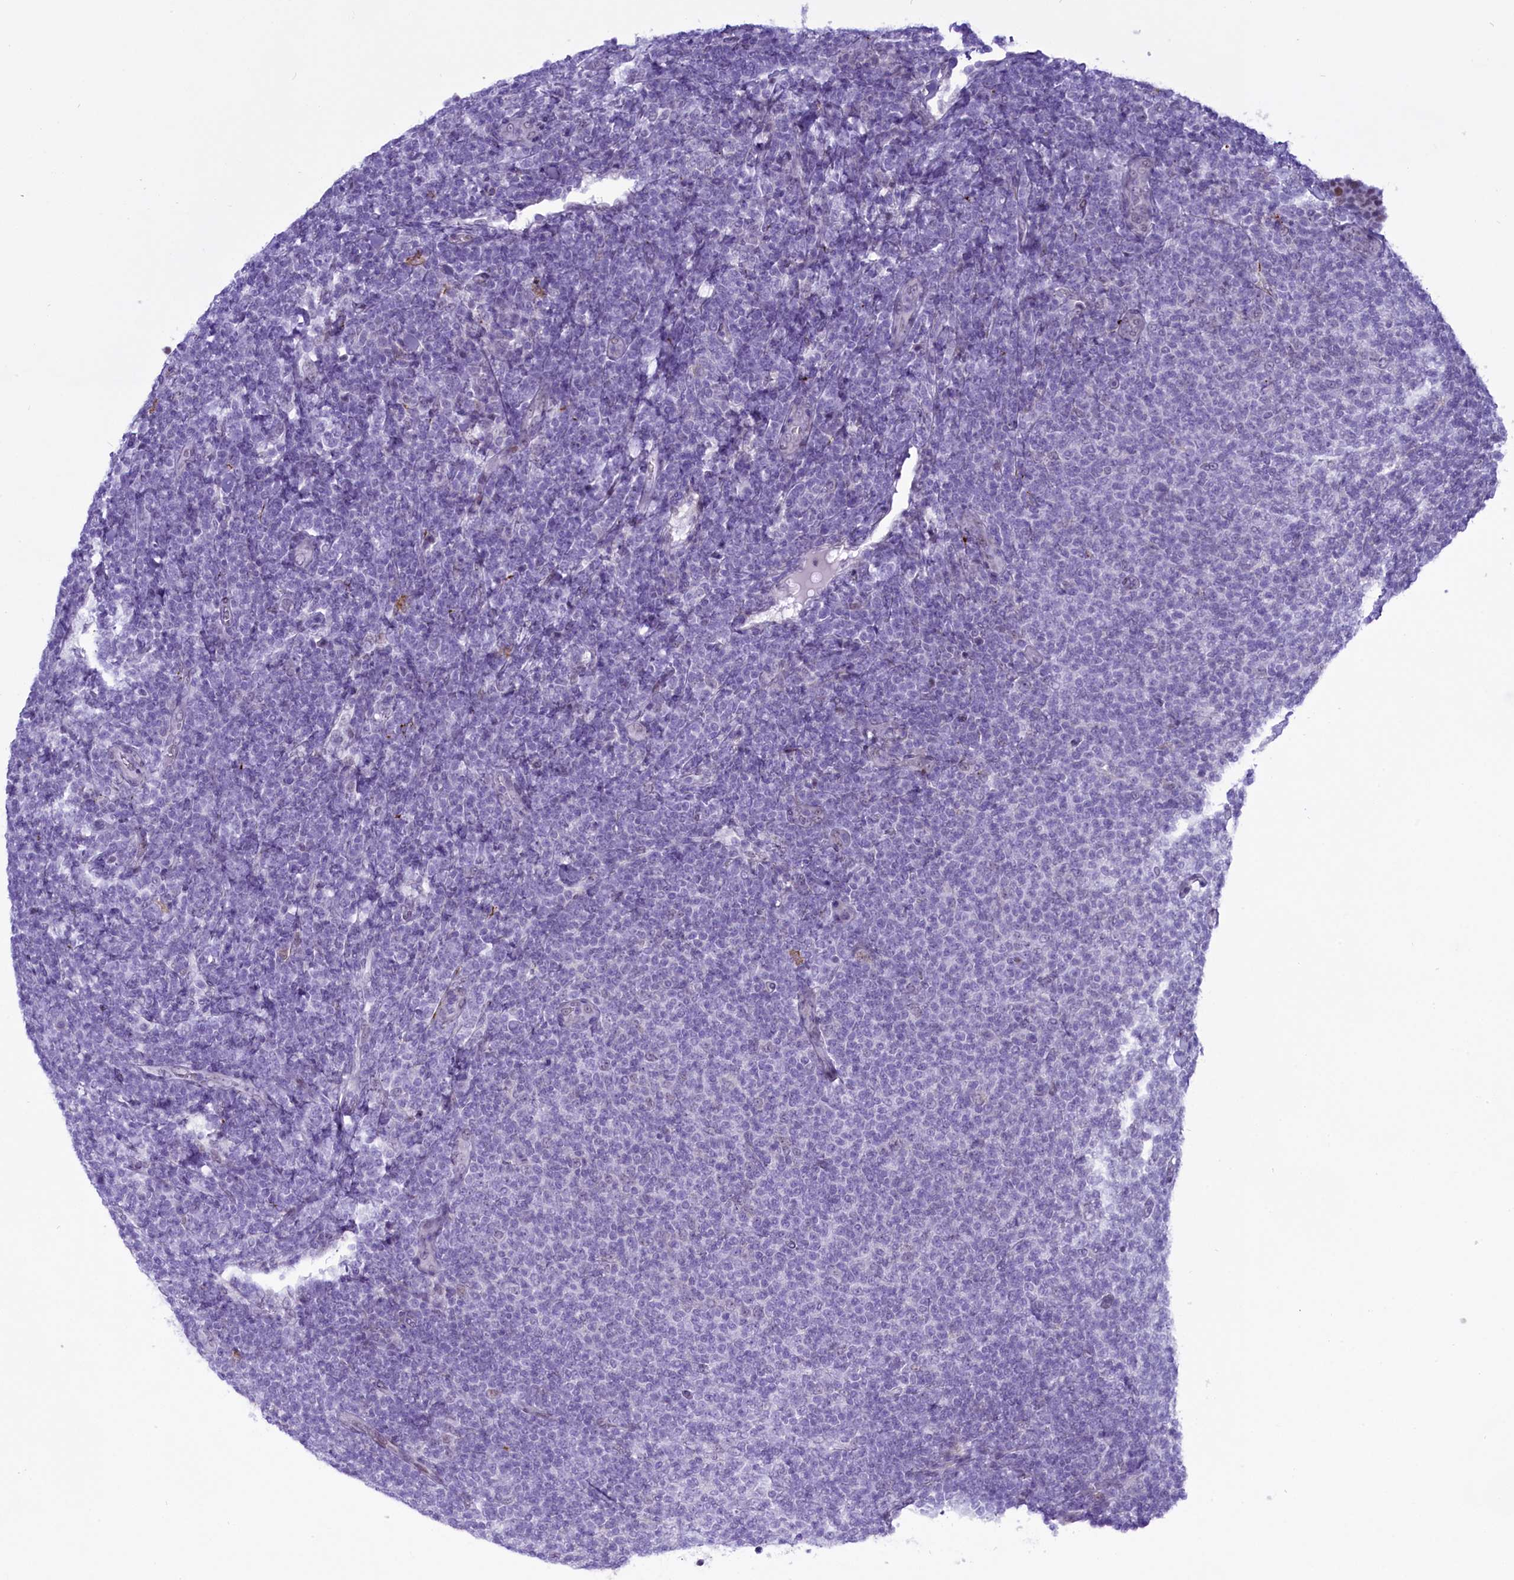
{"staining": {"intensity": "negative", "quantity": "none", "location": "none"}, "tissue": "lymphoma", "cell_type": "Tumor cells", "image_type": "cancer", "snomed": [{"axis": "morphology", "description": "Malignant lymphoma, non-Hodgkin's type, Low grade"}, {"axis": "topography", "description": "Lymph node"}], "caption": "Tumor cells are negative for protein expression in human lymphoma.", "gene": "RPS6KB1", "patient": {"sex": "male", "age": 66}}